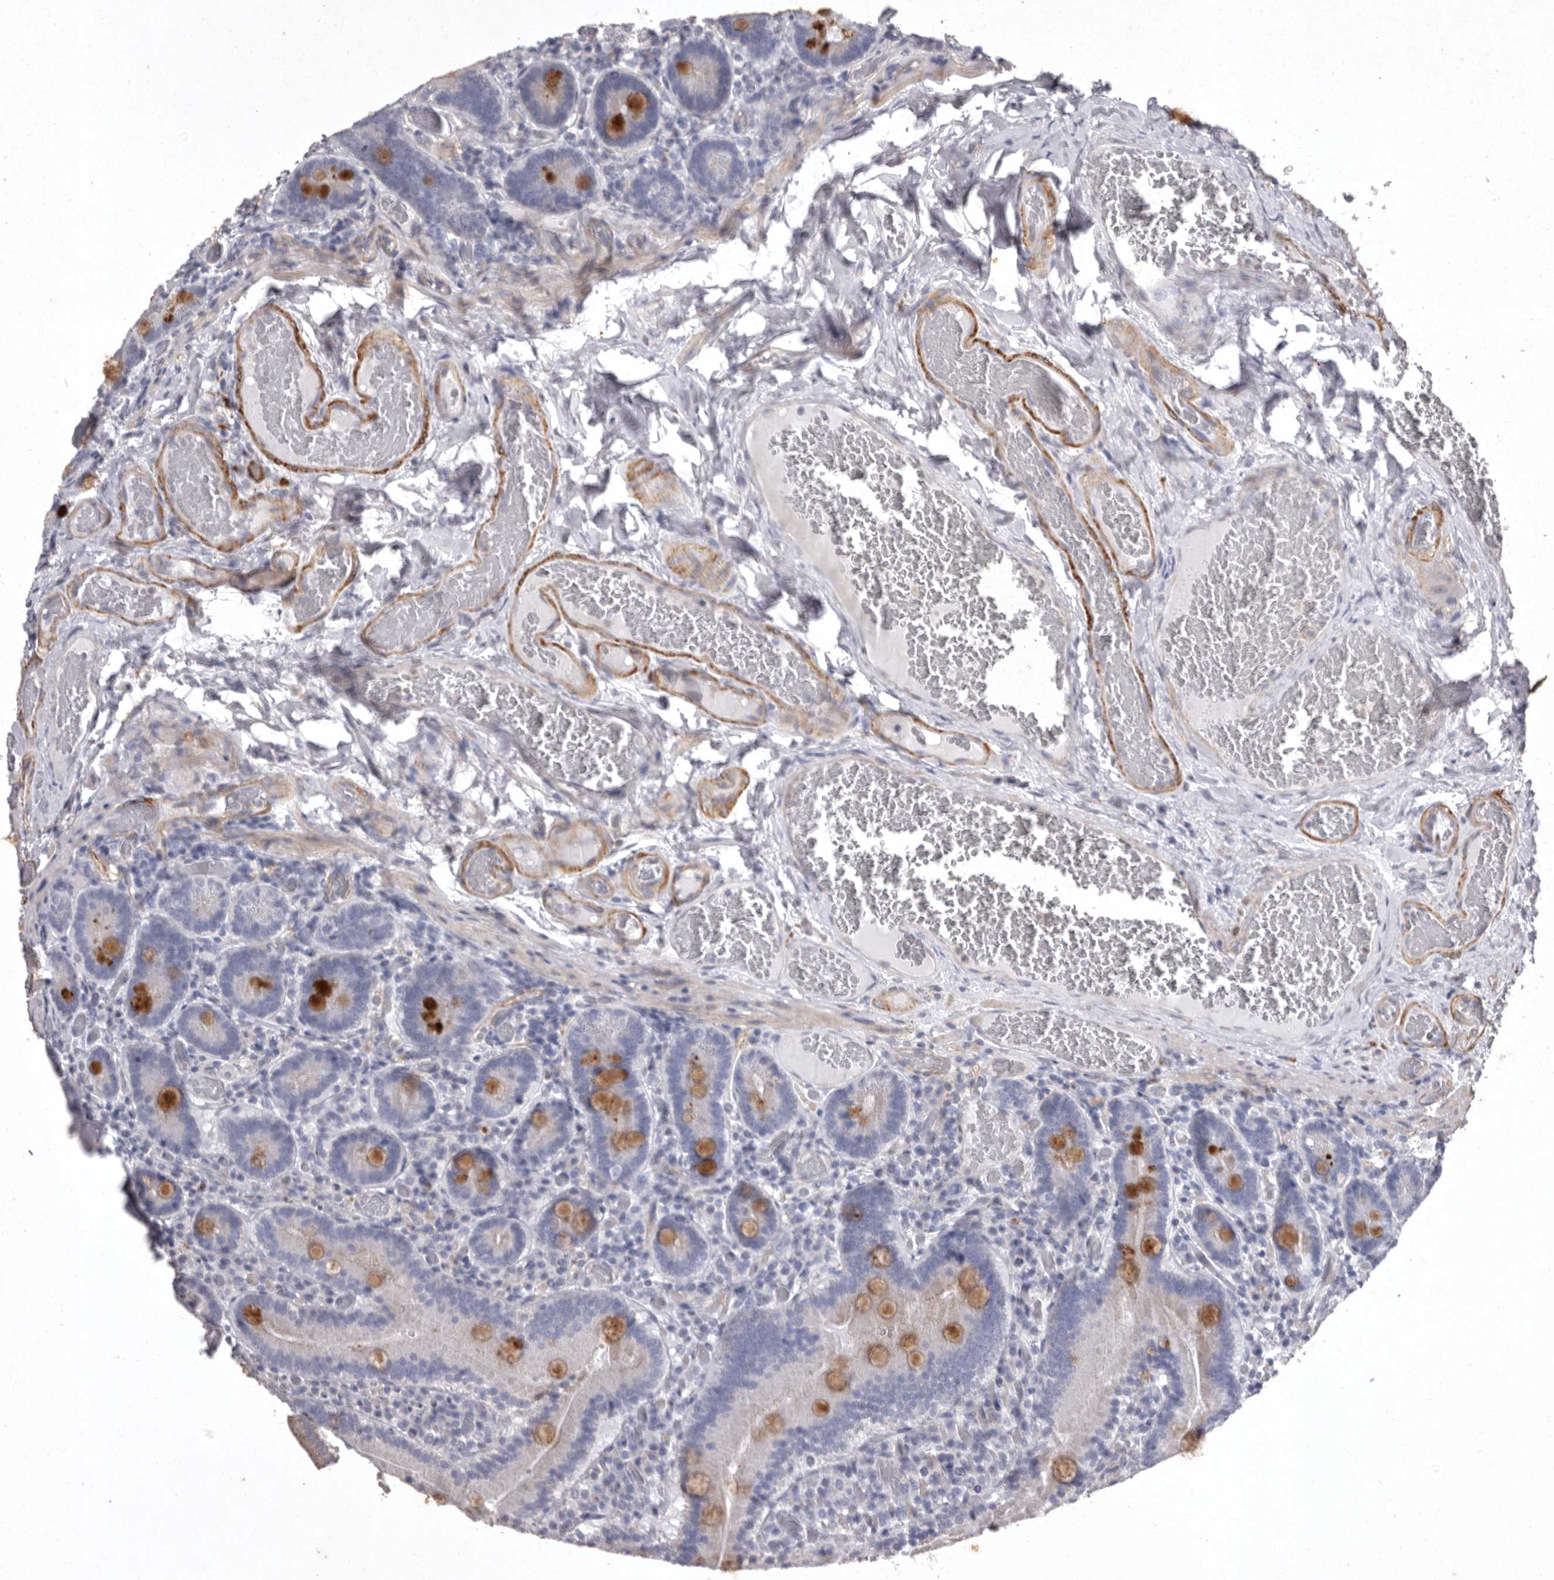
{"staining": {"intensity": "moderate", "quantity": "25%-75%", "location": "cytoplasmic/membranous"}, "tissue": "duodenum", "cell_type": "Glandular cells", "image_type": "normal", "snomed": [{"axis": "morphology", "description": "Normal tissue, NOS"}, {"axis": "topography", "description": "Duodenum"}], "caption": "The micrograph shows staining of benign duodenum, revealing moderate cytoplasmic/membranous protein staining (brown color) within glandular cells.", "gene": "NKAIN4", "patient": {"sex": "female", "age": 62}}